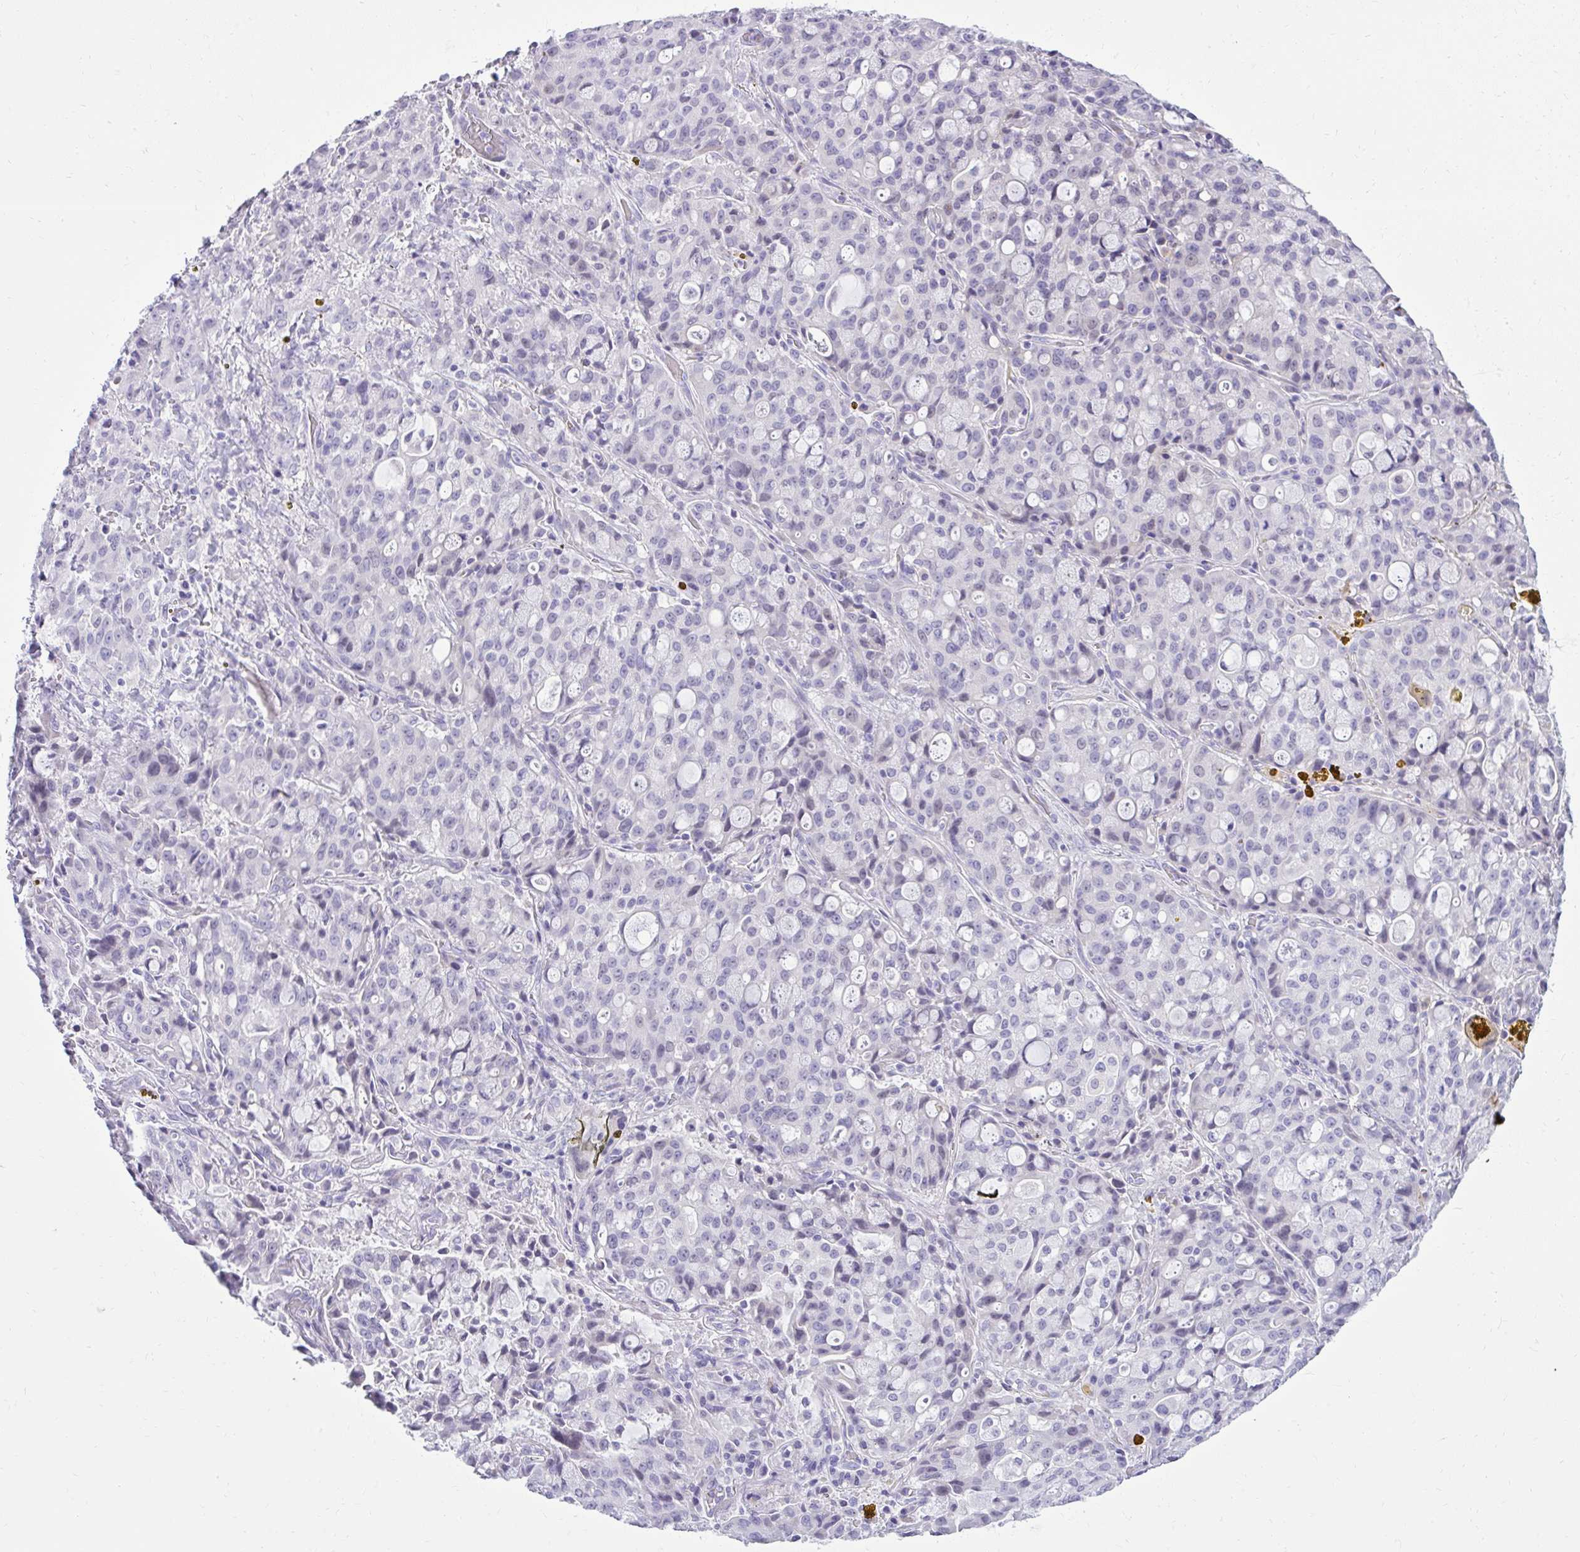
{"staining": {"intensity": "negative", "quantity": "none", "location": "none"}, "tissue": "lung cancer", "cell_type": "Tumor cells", "image_type": "cancer", "snomed": [{"axis": "morphology", "description": "Adenocarcinoma, NOS"}, {"axis": "topography", "description": "Lung"}], "caption": "Immunohistochemistry (IHC) histopathology image of human lung adenocarcinoma stained for a protein (brown), which reveals no expression in tumor cells. (DAB (3,3'-diaminobenzidine) IHC with hematoxylin counter stain).", "gene": "PRAP1", "patient": {"sex": "female", "age": 44}}